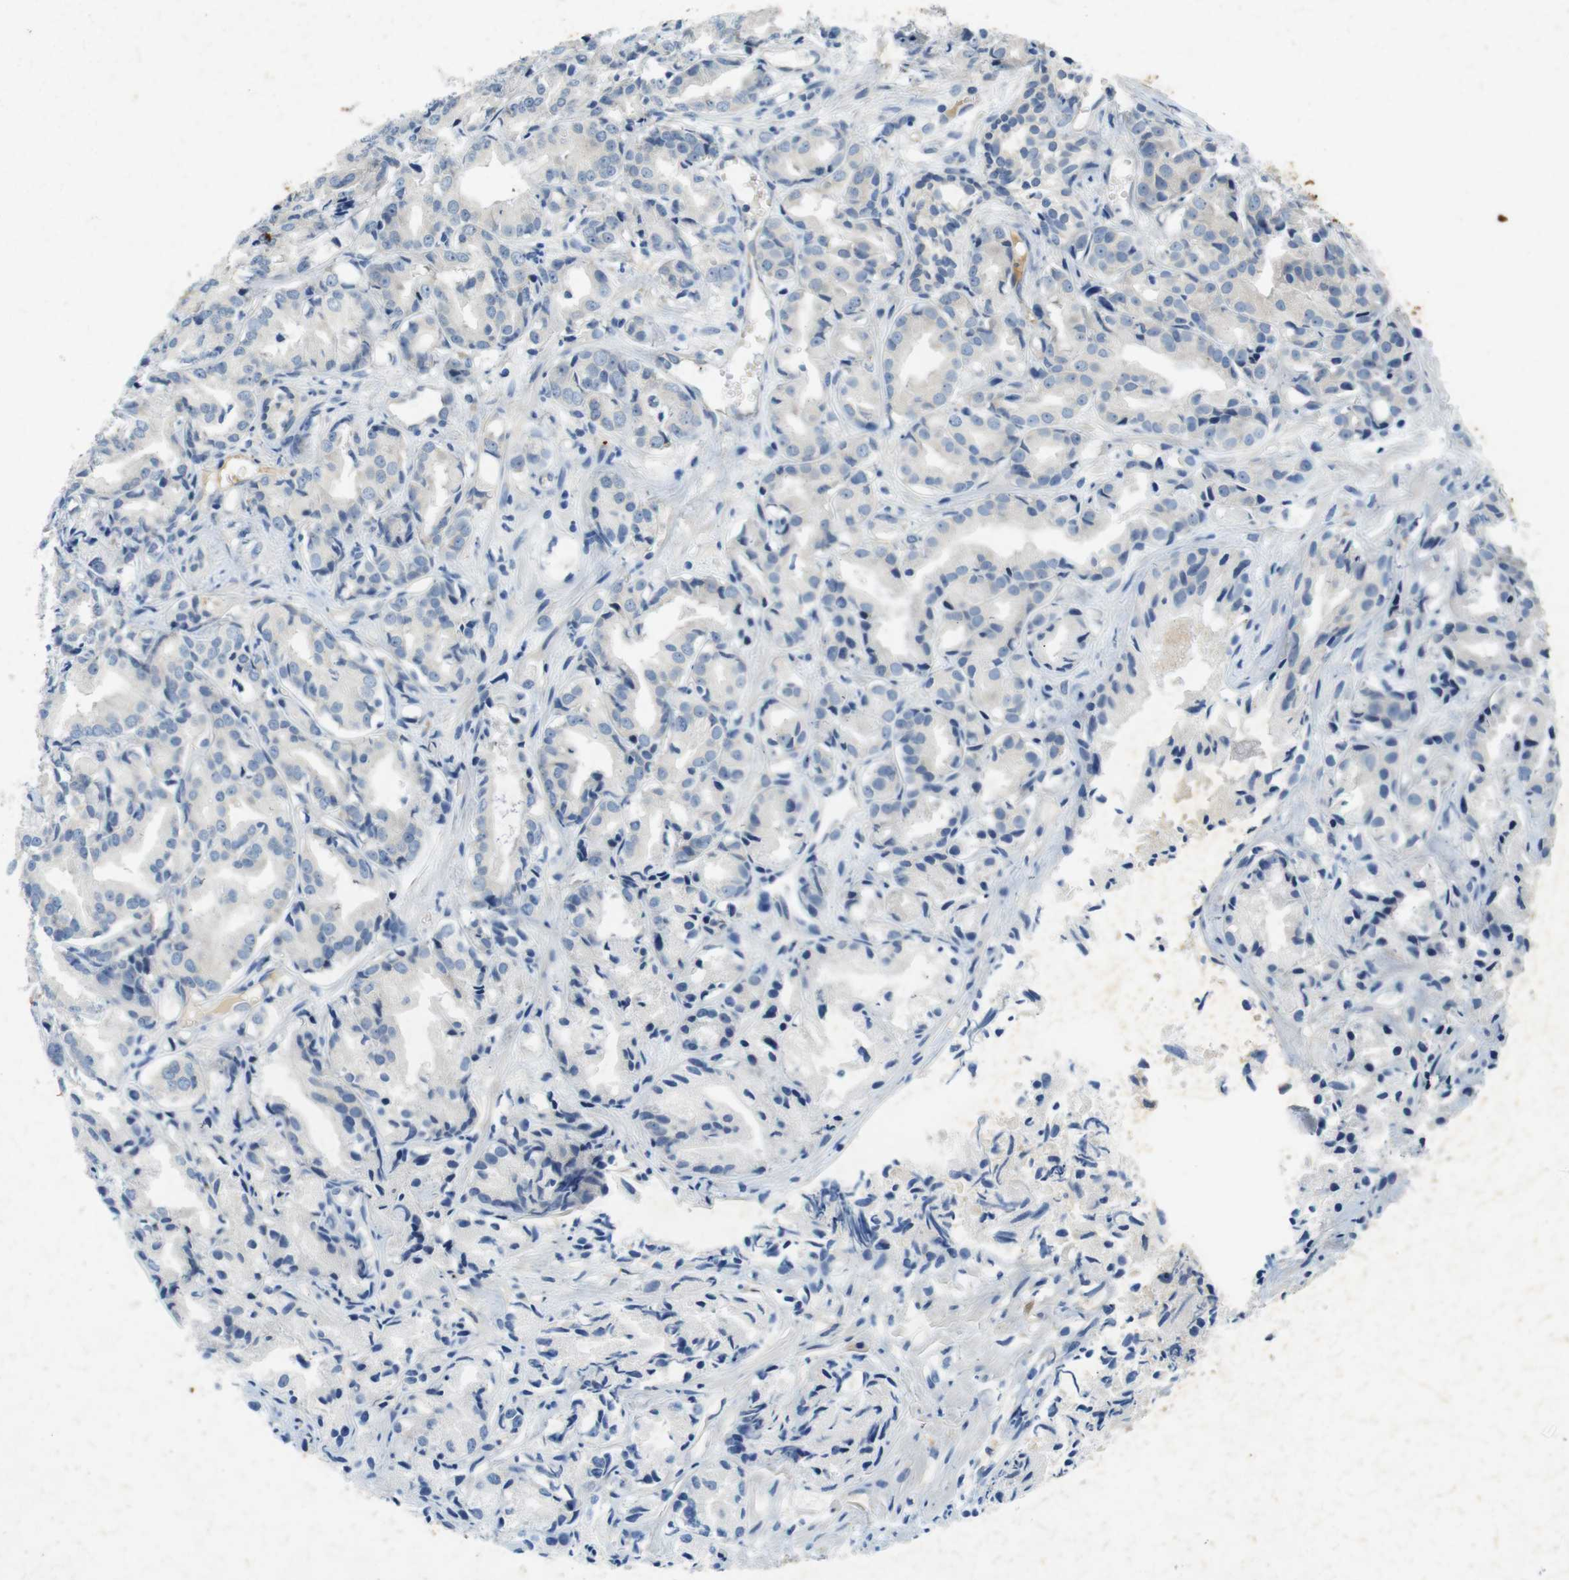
{"staining": {"intensity": "negative", "quantity": "none", "location": "none"}, "tissue": "prostate cancer", "cell_type": "Tumor cells", "image_type": "cancer", "snomed": [{"axis": "morphology", "description": "Adenocarcinoma, Low grade"}, {"axis": "topography", "description": "Prostate"}], "caption": "Tumor cells are negative for protein expression in human adenocarcinoma (low-grade) (prostate). The staining is performed using DAB (3,3'-diaminobenzidine) brown chromogen with nuclei counter-stained in using hematoxylin.", "gene": "FLCN", "patient": {"sex": "male", "age": 72}}